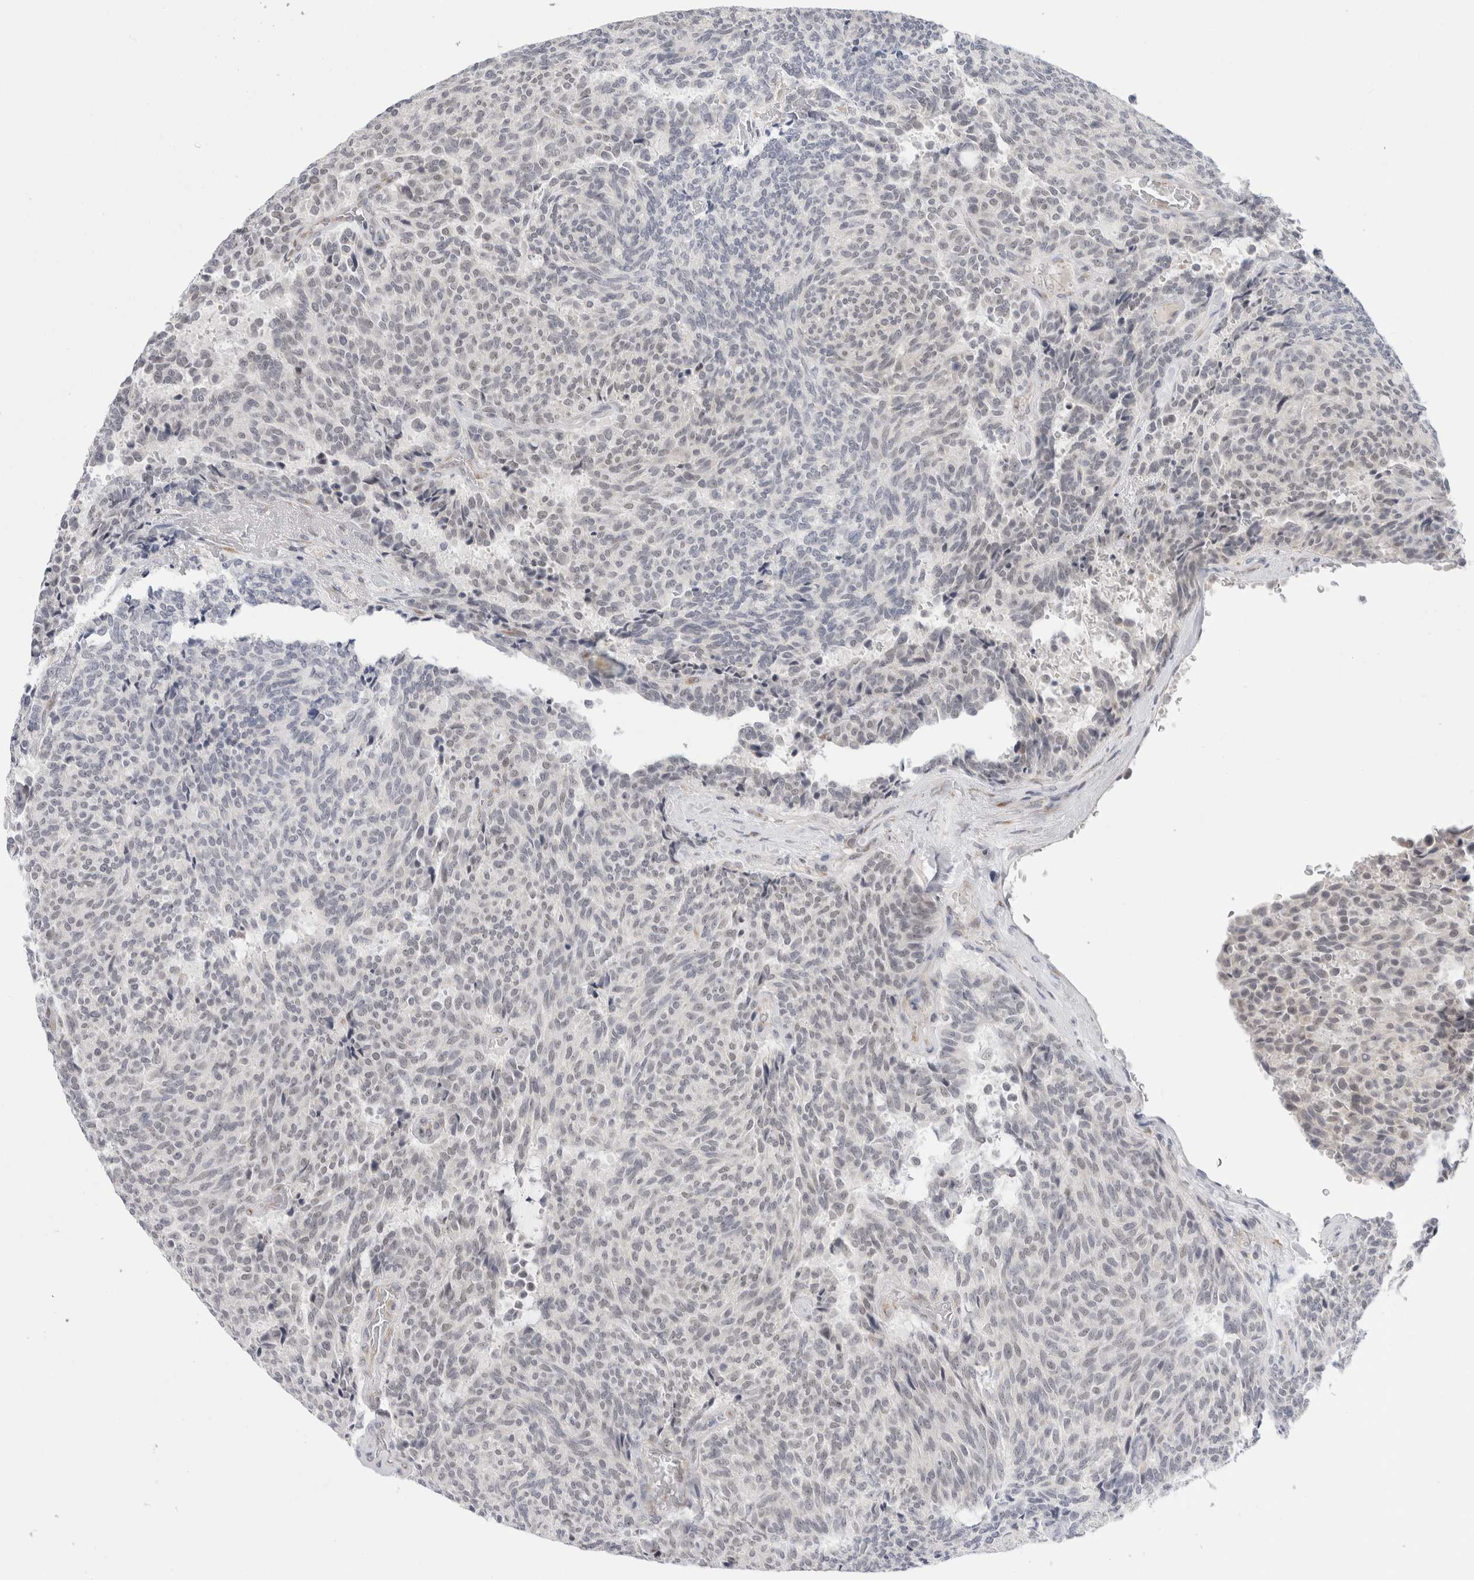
{"staining": {"intensity": "negative", "quantity": "none", "location": "none"}, "tissue": "carcinoid", "cell_type": "Tumor cells", "image_type": "cancer", "snomed": [{"axis": "morphology", "description": "Carcinoid, malignant, NOS"}, {"axis": "topography", "description": "Pancreas"}], "caption": "An immunohistochemistry micrograph of carcinoid is shown. There is no staining in tumor cells of carcinoid.", "gene": "TRMT1L", "patient": {"sex": "female", "age": 54}}